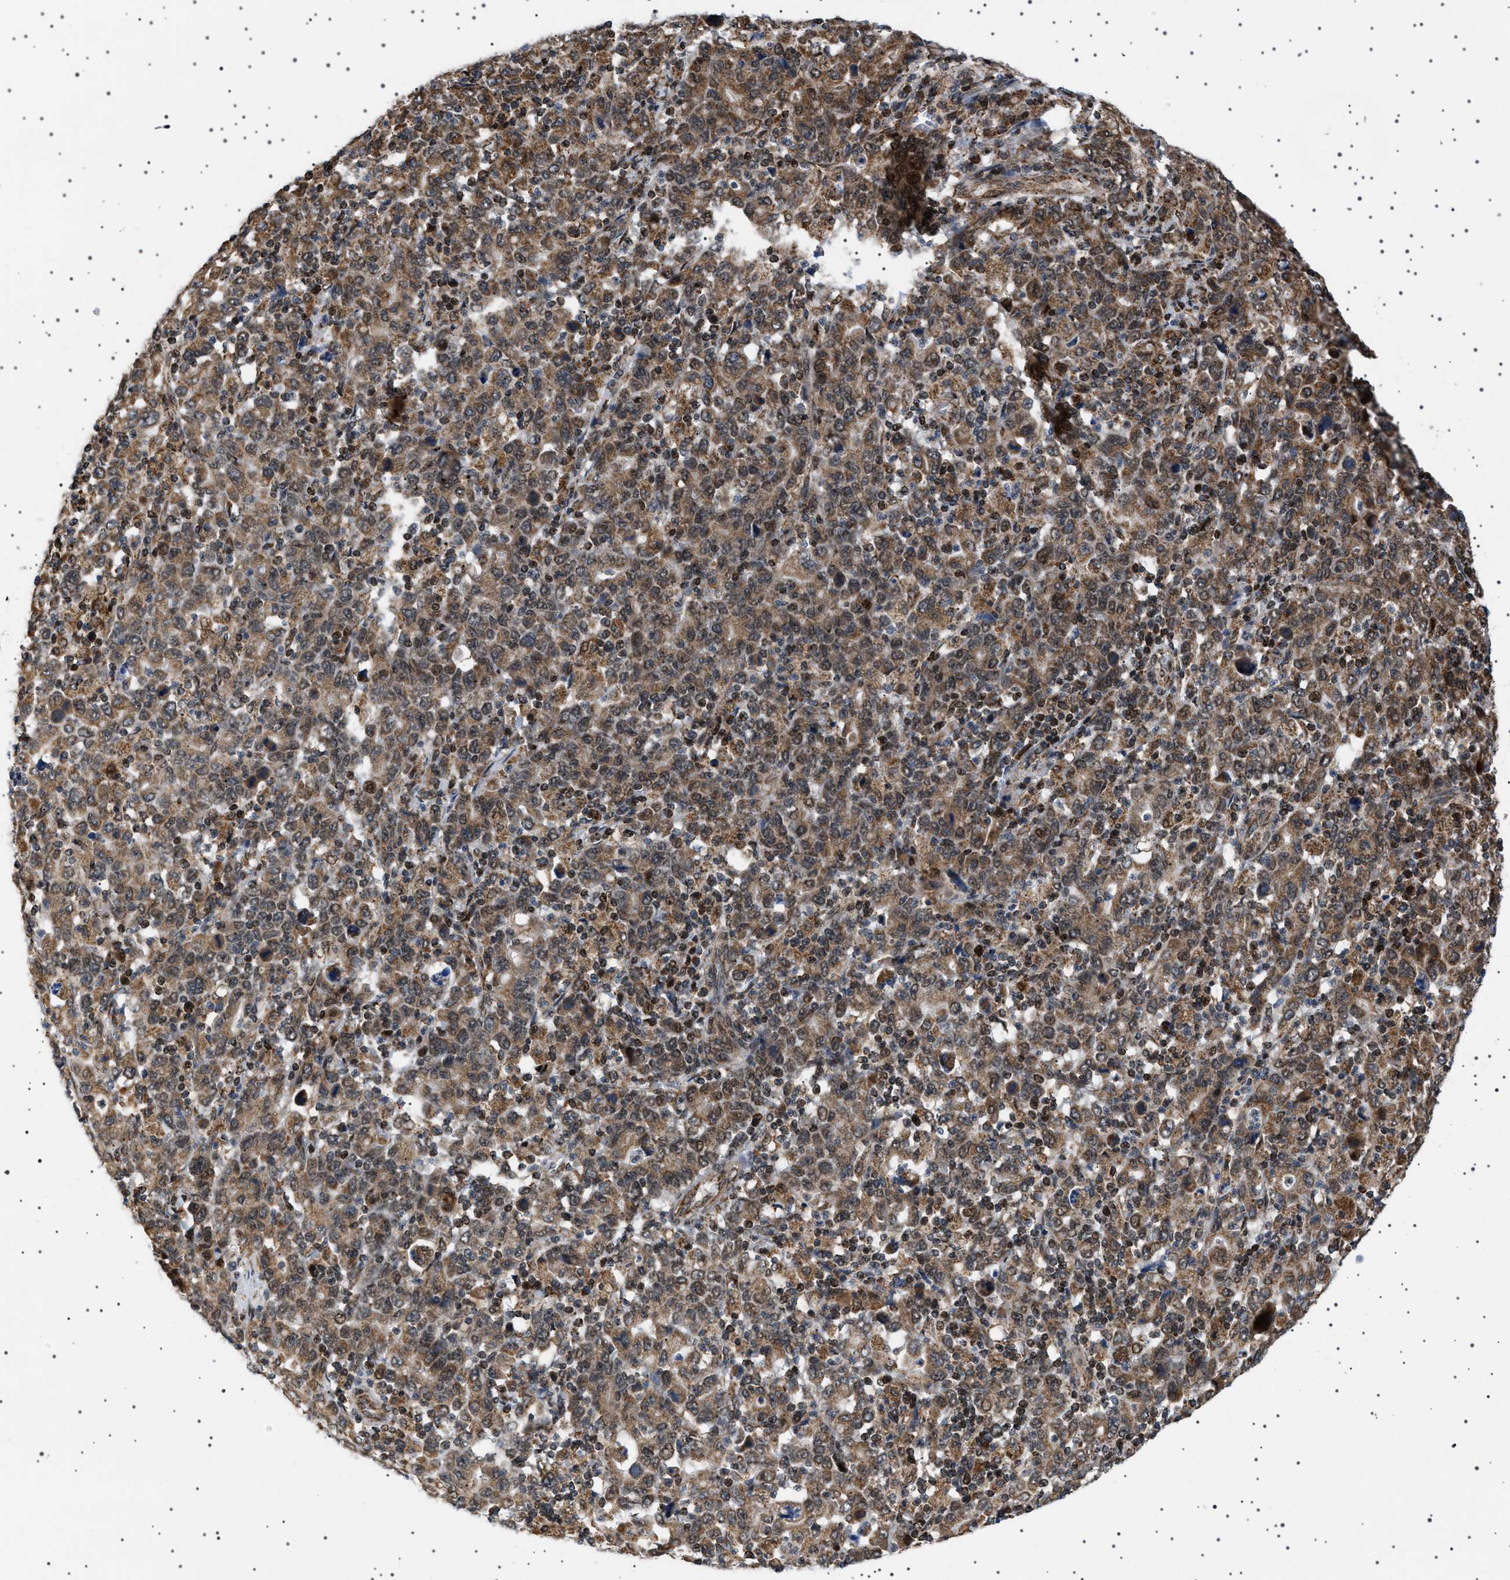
{"staining": {"intensity": "moderate", "quantity": ">75%", "location": "cytoplasmic/membranous"}, "tissue": "stomach cancer", "cell_type": "Tumor cells", "image_type": "cancer", "snomed": [{"axis": "morphology", "description": "Adenocarcinoma, NOS"}, {"axis": "topography", "description": "Stomach, upper"}], "caption": "High-magnification brightfield microscopy of stomach cancer stained with DAB (brown) and counterstained with hematoxylin (blue). tumor cells exhibit moderate cytoplasmic/membranous positivity is seen in about>75% of cells.", "gene": "MELK", "patient": {"sex": "male", "age": 69}}